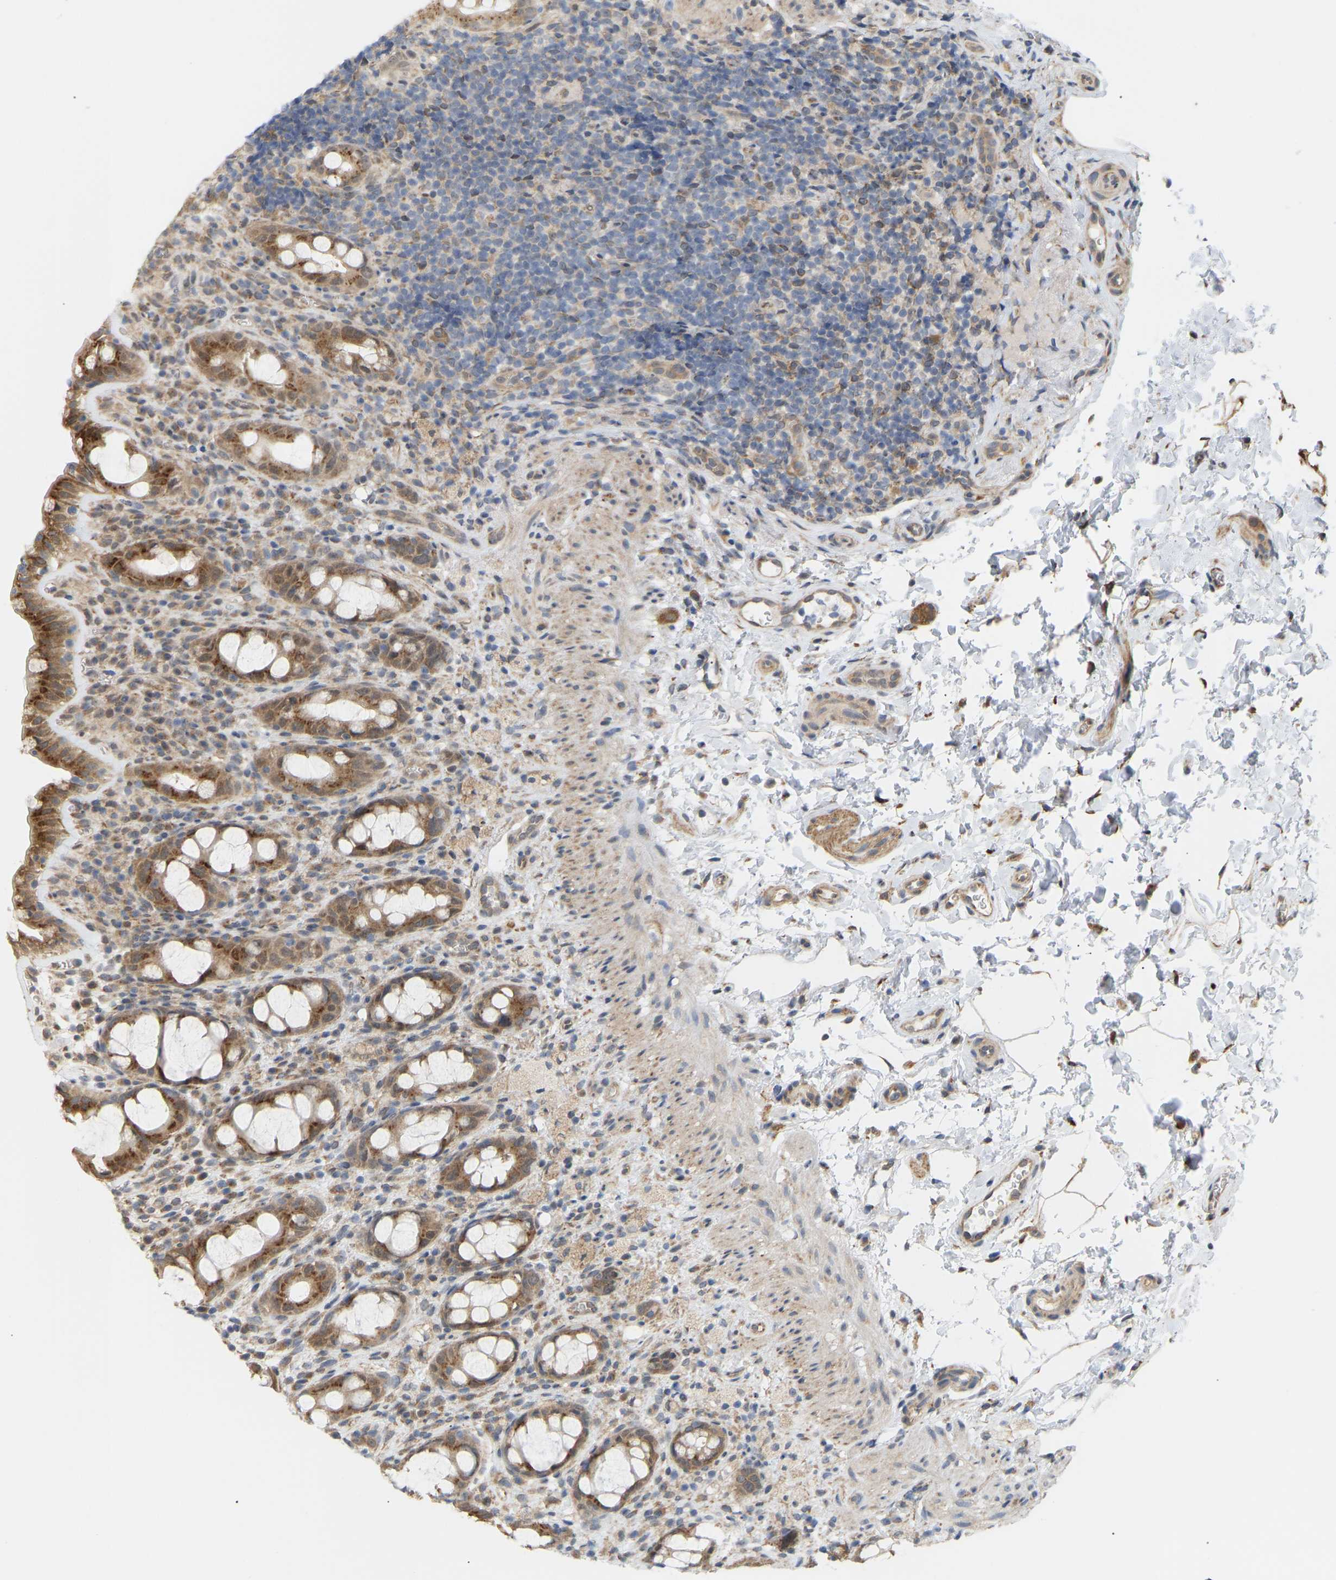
{"staining": {"intensity": "moderate", "quantity": ">75%", "location": "cytoplasmic/membranous"}, "tissue": "rectum", "cell_type": "Glandular cells", "image_type": "normal", "snomed": [{"axis": "morphology", "description": "Normal tissue, NOS"}, {"axis": "topography", "description": "Rectum"}], "caption": "IHC photomicrograph of normal human rectum stained for a protein (brown), which displays medium levels of moderate cytoplasmic/membranous staining in approximately >75% of glandular cells.", "gene": "BEND3", "patient": {"sex": "male", "age": 44}}